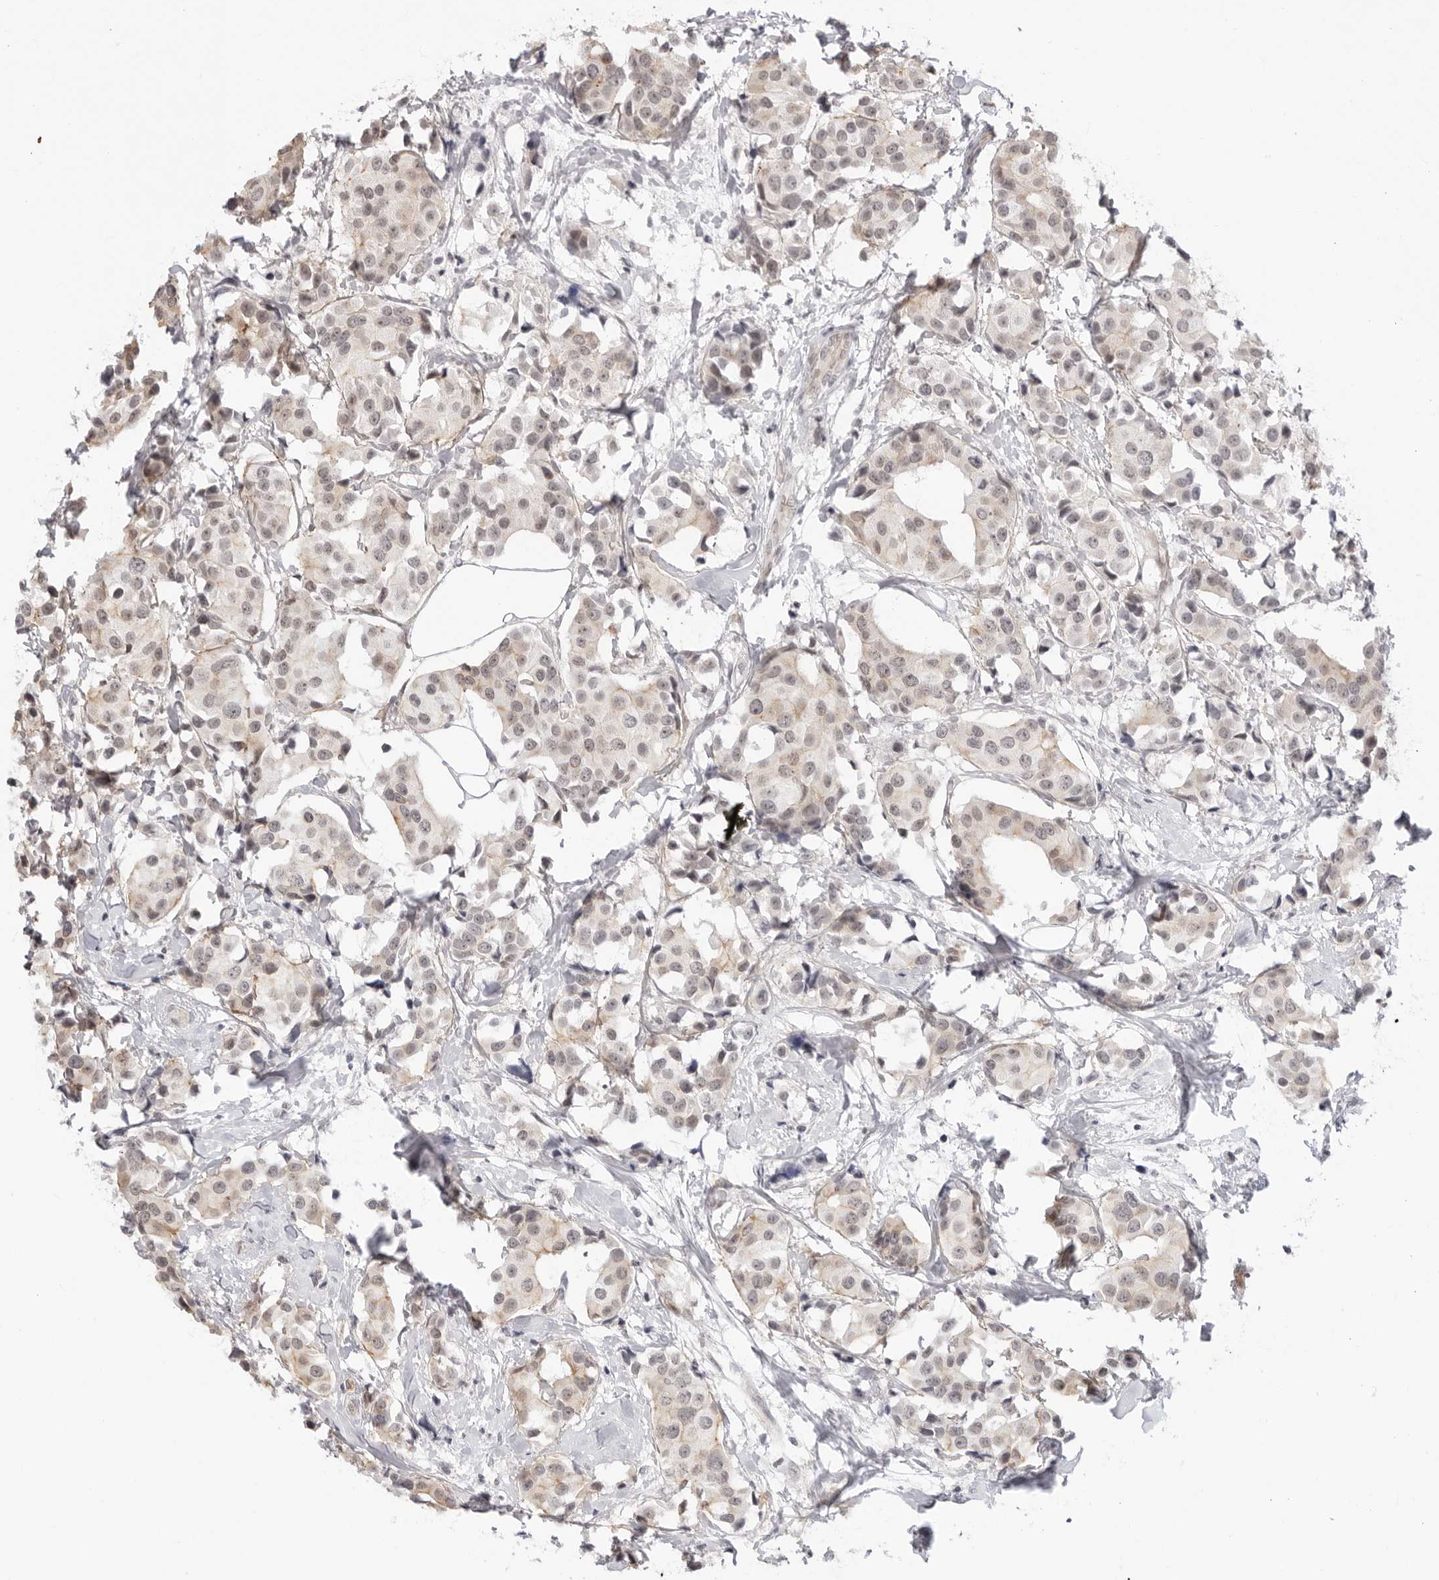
{"staining": {"intensity": "weak", "quantity": "25%-75%", "location": "cytoplasmic/membranous"}, "tissue": "breast cancer", "cell_type": "Tumor cells", "image_type": "cancer", "snomed": [{"axis": "morphology", "description": "Normal tissue, NOS"}, {"axis": "morphology", "description": "Duct carcinoma"}, {"axis": "topography", "description": "Breast"}], "caption": "Brown immunohistochemical staining in breast cancer (invasive ductal carcinoma) demonstrates weak cytoplasmic/membranous positivity in about 25%-75% of tumor cells.", "gene": "TRAPPC3", "patient": {"sex": "female", "age": 39}}